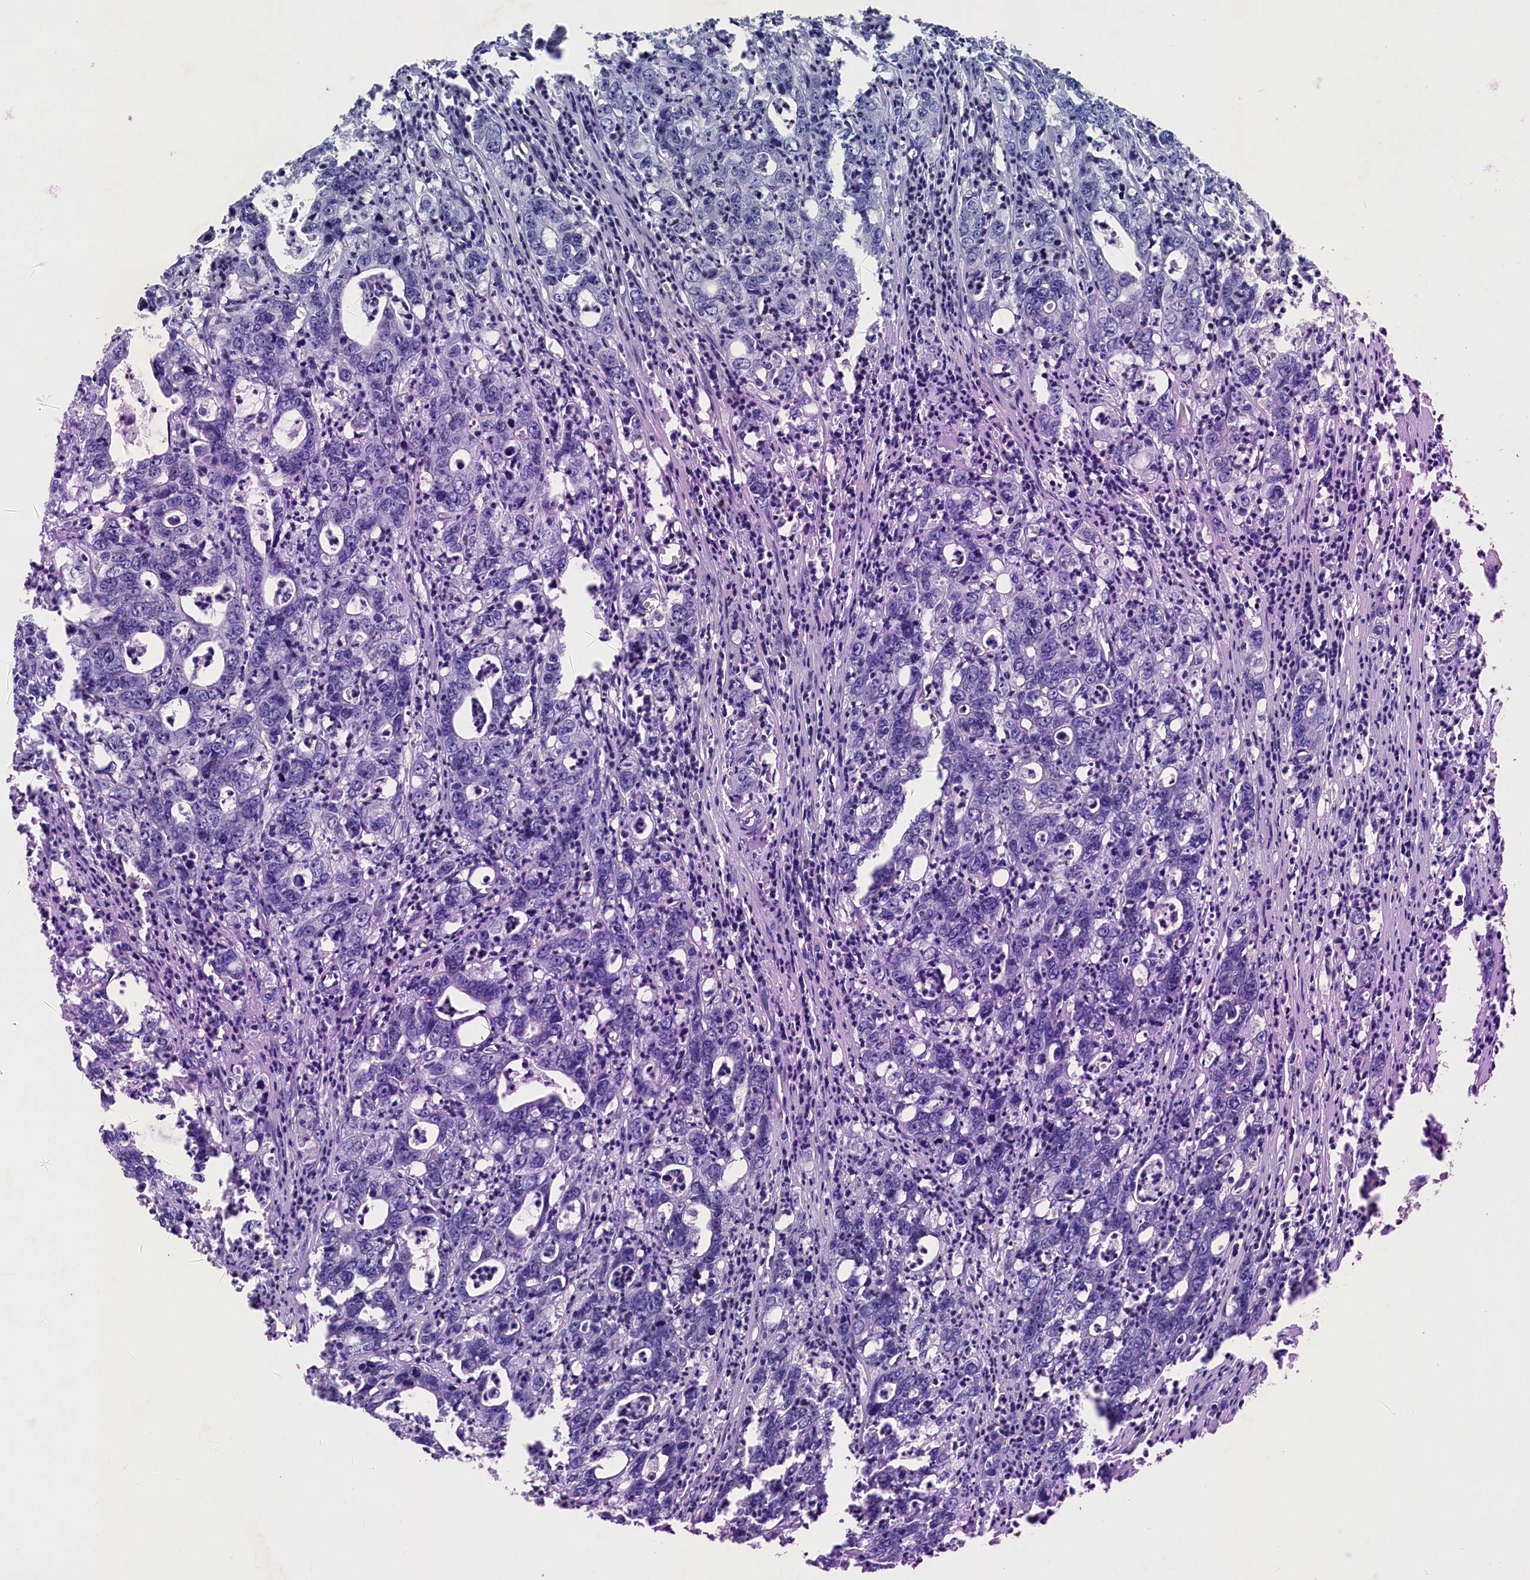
{"staining": {"intensity": "negative", "quantity": "none", "location": "none"}, "tissue": "colorectal cancer", "cell_type": "Tumor cells", "image_type": "cancer", "snomed": [{"axis": "morphology", "description": "Adenocarcinoma, NOS"}, {"axis": "topography", "description": "Colon"}], "caption": "An immunohistochemistry micrograph of colorectal cancer is shown. There is no staining in tumor cells of colorectal cancer.", "gene": "CBLIF", "patient": {"sex": "female", "age": 75}}